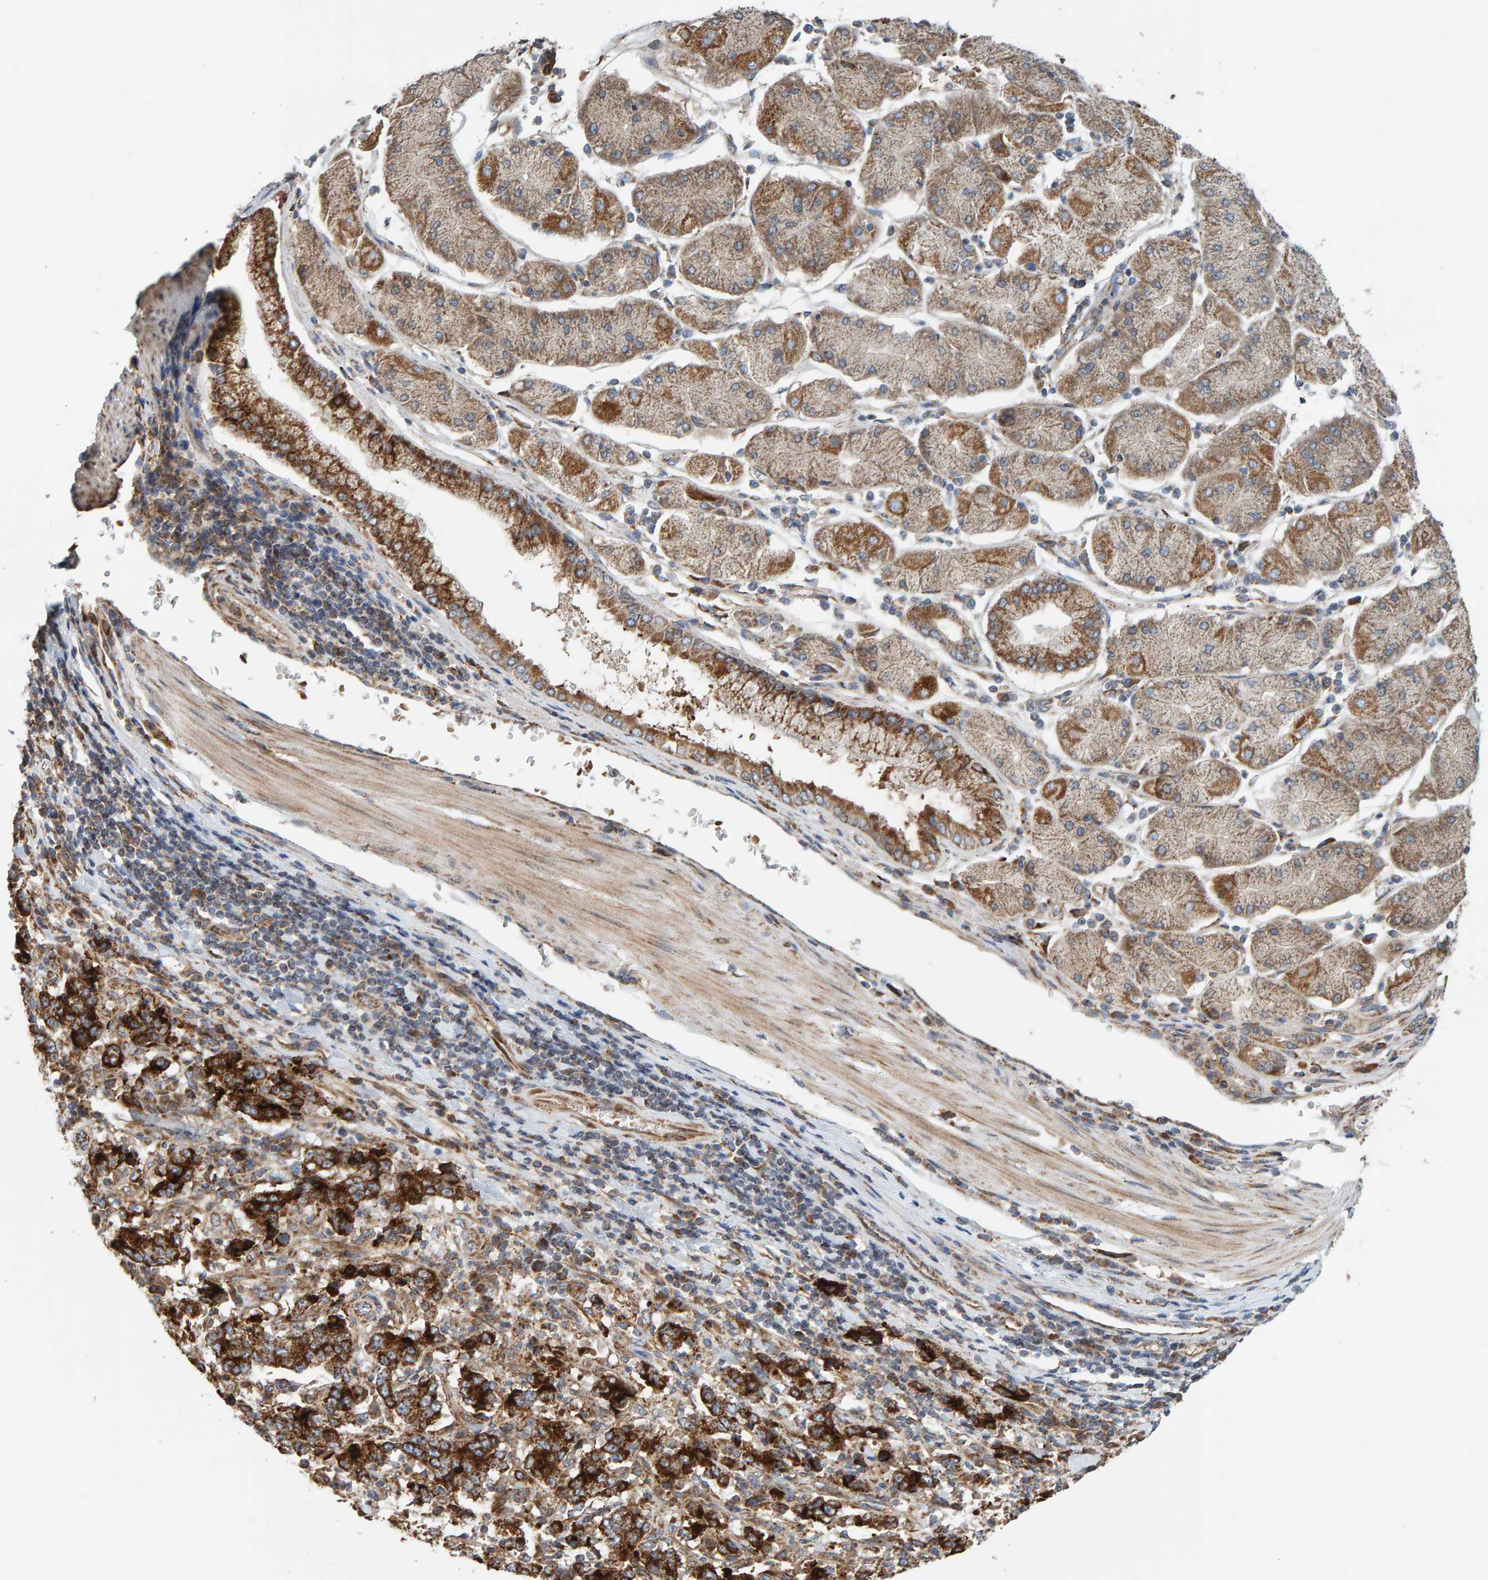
{"staining": {"intensity": "strong", "quantity": ">75%", "location": "cytoplasmic/membranous"}, "tissue": "stomach cancer", "cell_type": "Tumor cells", "image_type": "cancer", "snomed": [{"axis": "morphology", "description": "Normal tissue, NOS"}, {"axis": "morphology", "description": "Adenocarcinoma, NOS"}, {"axis": "topography", "description": "Stomach, upper"}, {"axis": "topography", "description": "Stomach"}], "caption": "IHC of stomach cancer demonstrates high levels of strong cytoplasmic/membranous expression in approximately >75% of tumor cells. (brown staining indicates protein expression, while blue staining denotes nuclei).", "gene": "MRPL45", "patient": {"sex": "male", "age": 59}}